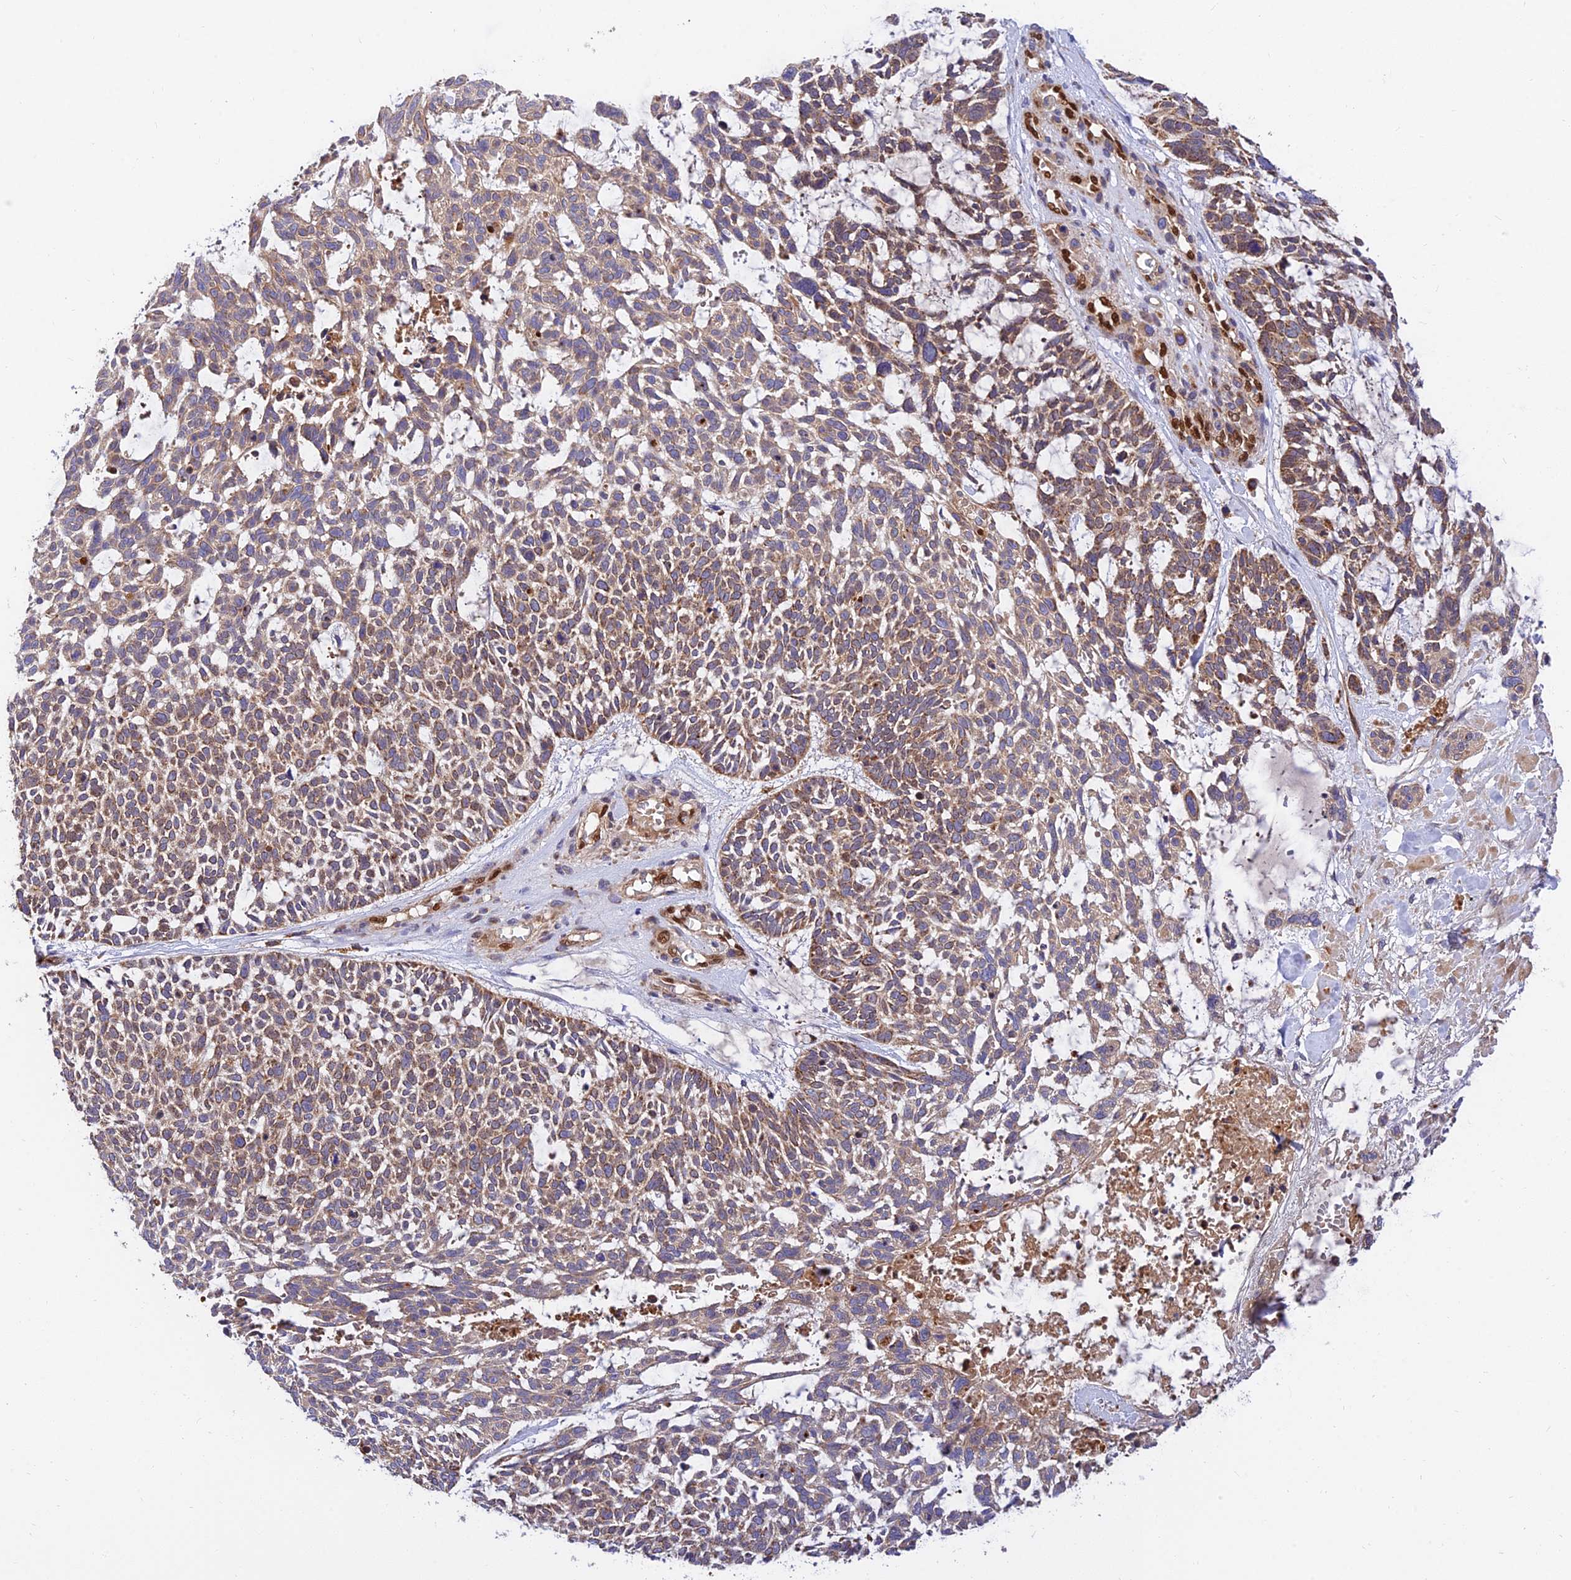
{"staining": {"intensity": "moderate", "quantity": ">75%", "location": "cytoplasmic/membranous"}, "tissue": "skin cancer", "cell_type": "Tumor cells", "image_type": "cancer", "snomed": [{"axis": "morphology", "description": "Basal cell carcinoma"}, {"axis": "topography", "description": "Skin"}], "caption": "IHC photomicrograph of neoplastic tissue: basal cell carcinoma (skin) stained using IHC demonstrates medium levels of moderate protein expression localized specifically in the cytoplasmic/membranous of tumor cells, appearing as a cytoplasmic/membranous brown color.", "gene": "PODNL1", "patient": {"sex": "male", "age": 88}}